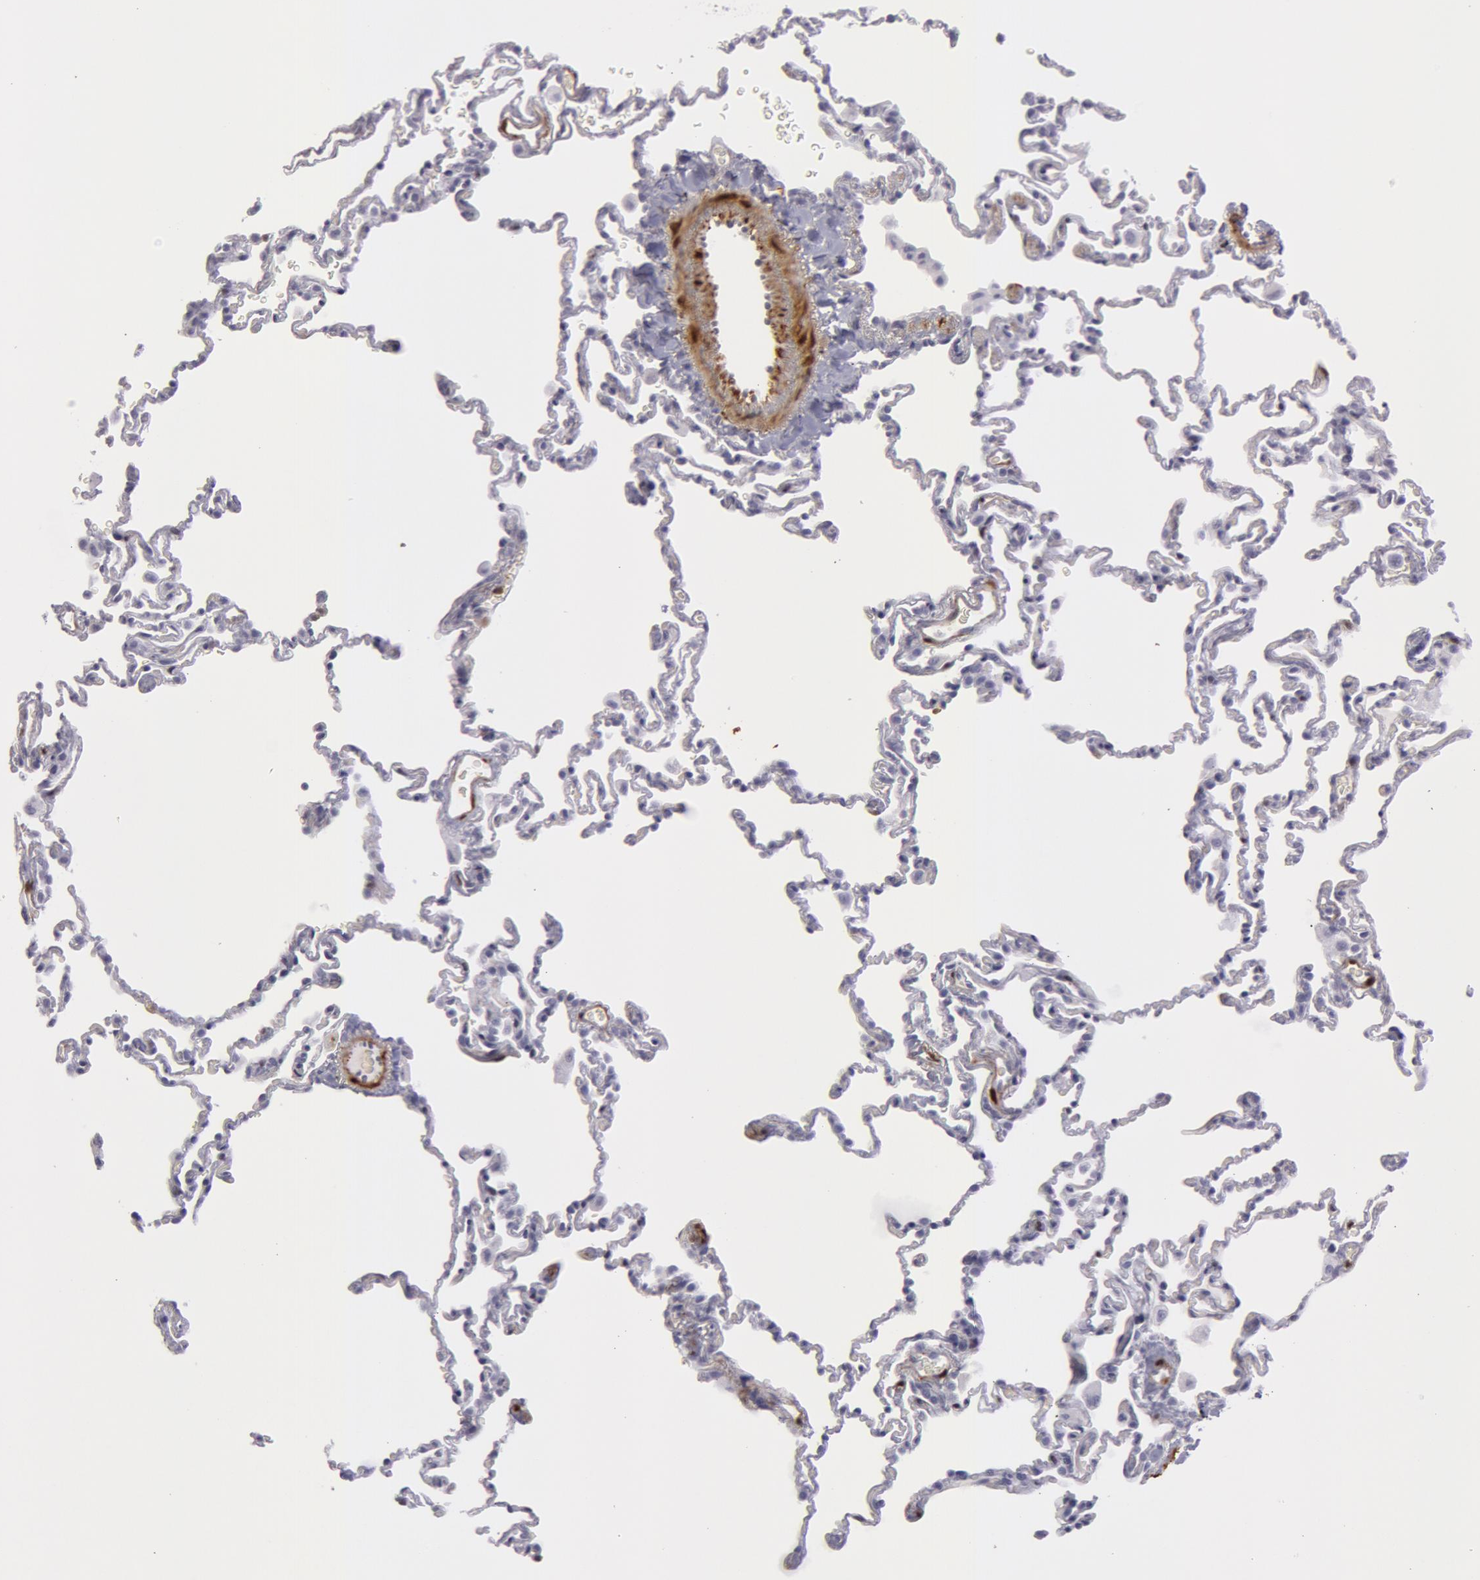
{"staining": {"intensity": "negative", "quantity": "none", "location": "none"}, "tissue": "lung", "cell_type": "Alveolar cells", "image_type": "normal", "snomed": [{"axis": "morphology", "description": "Normal tissue, NOS"}, {"axis": "topography", "description": "Lung"}], "caption": "Micrograph shows no protein staining in alveolar cells of unremarkable lung.", "gene": "TAGLN", "patient": {"sex": "male", "age": 59}}